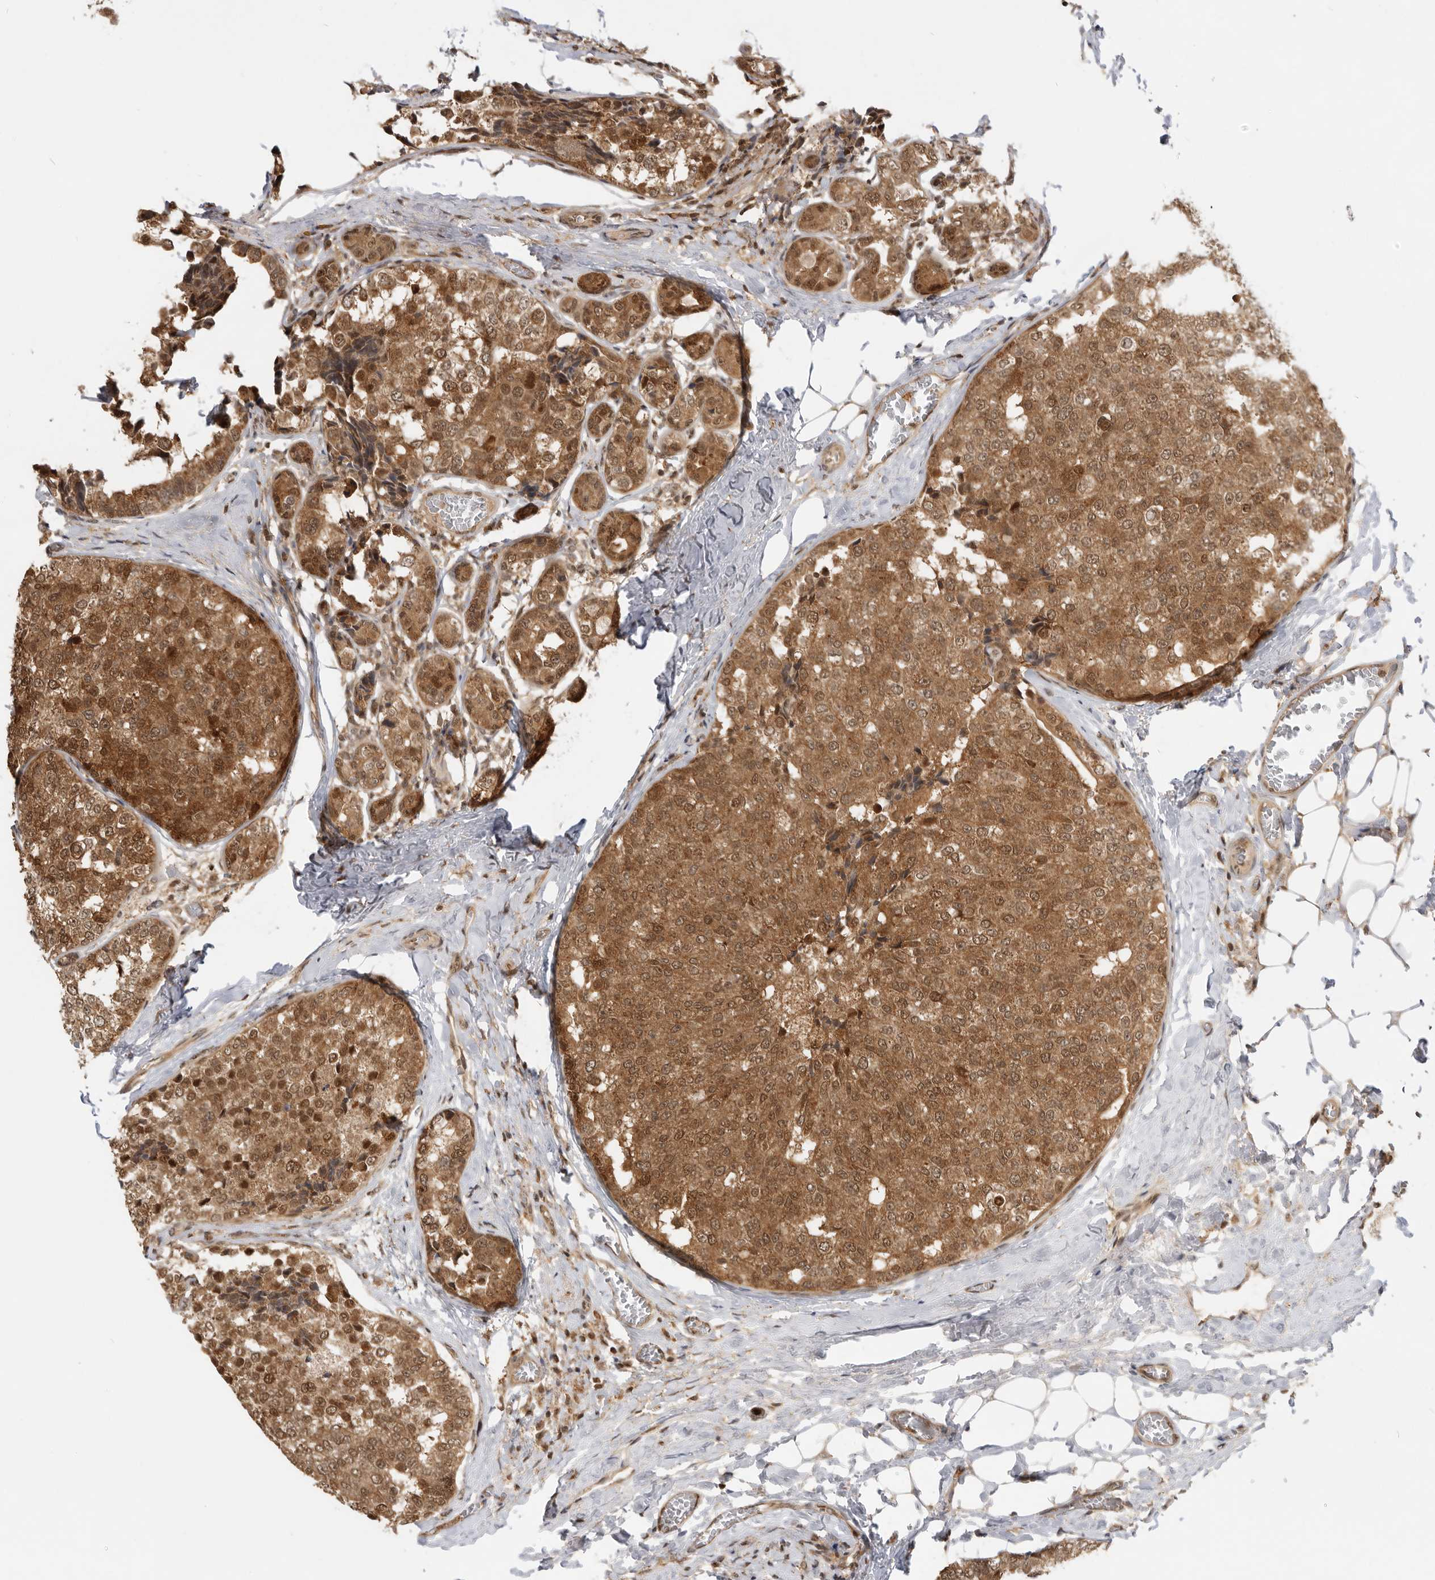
{"staining": {"intensity": "moderate", "quantity": ">75%", "location": "cytoplasmic/membranous,nuclear"}, "tissue": "breast cancer", "cell_type": "Tumor cells", "image_type": "cancer", "snomed": [{"axis": "morphology", "description": "Normal tissue, NOS"}, {"axis": "morphology", "description": "Duct carcinoma"}, {"axis": "topography", "description": "Breast"}], "caption": "Breast infiltrating ductal carcinoma stained with a brown dye demonstrates moderate cytoplasmic/membranous and nuclear positive staining in about >75% of tumor cells.", "gene": "ADPRS", "patient": {"sex": "female", "age": 43}}